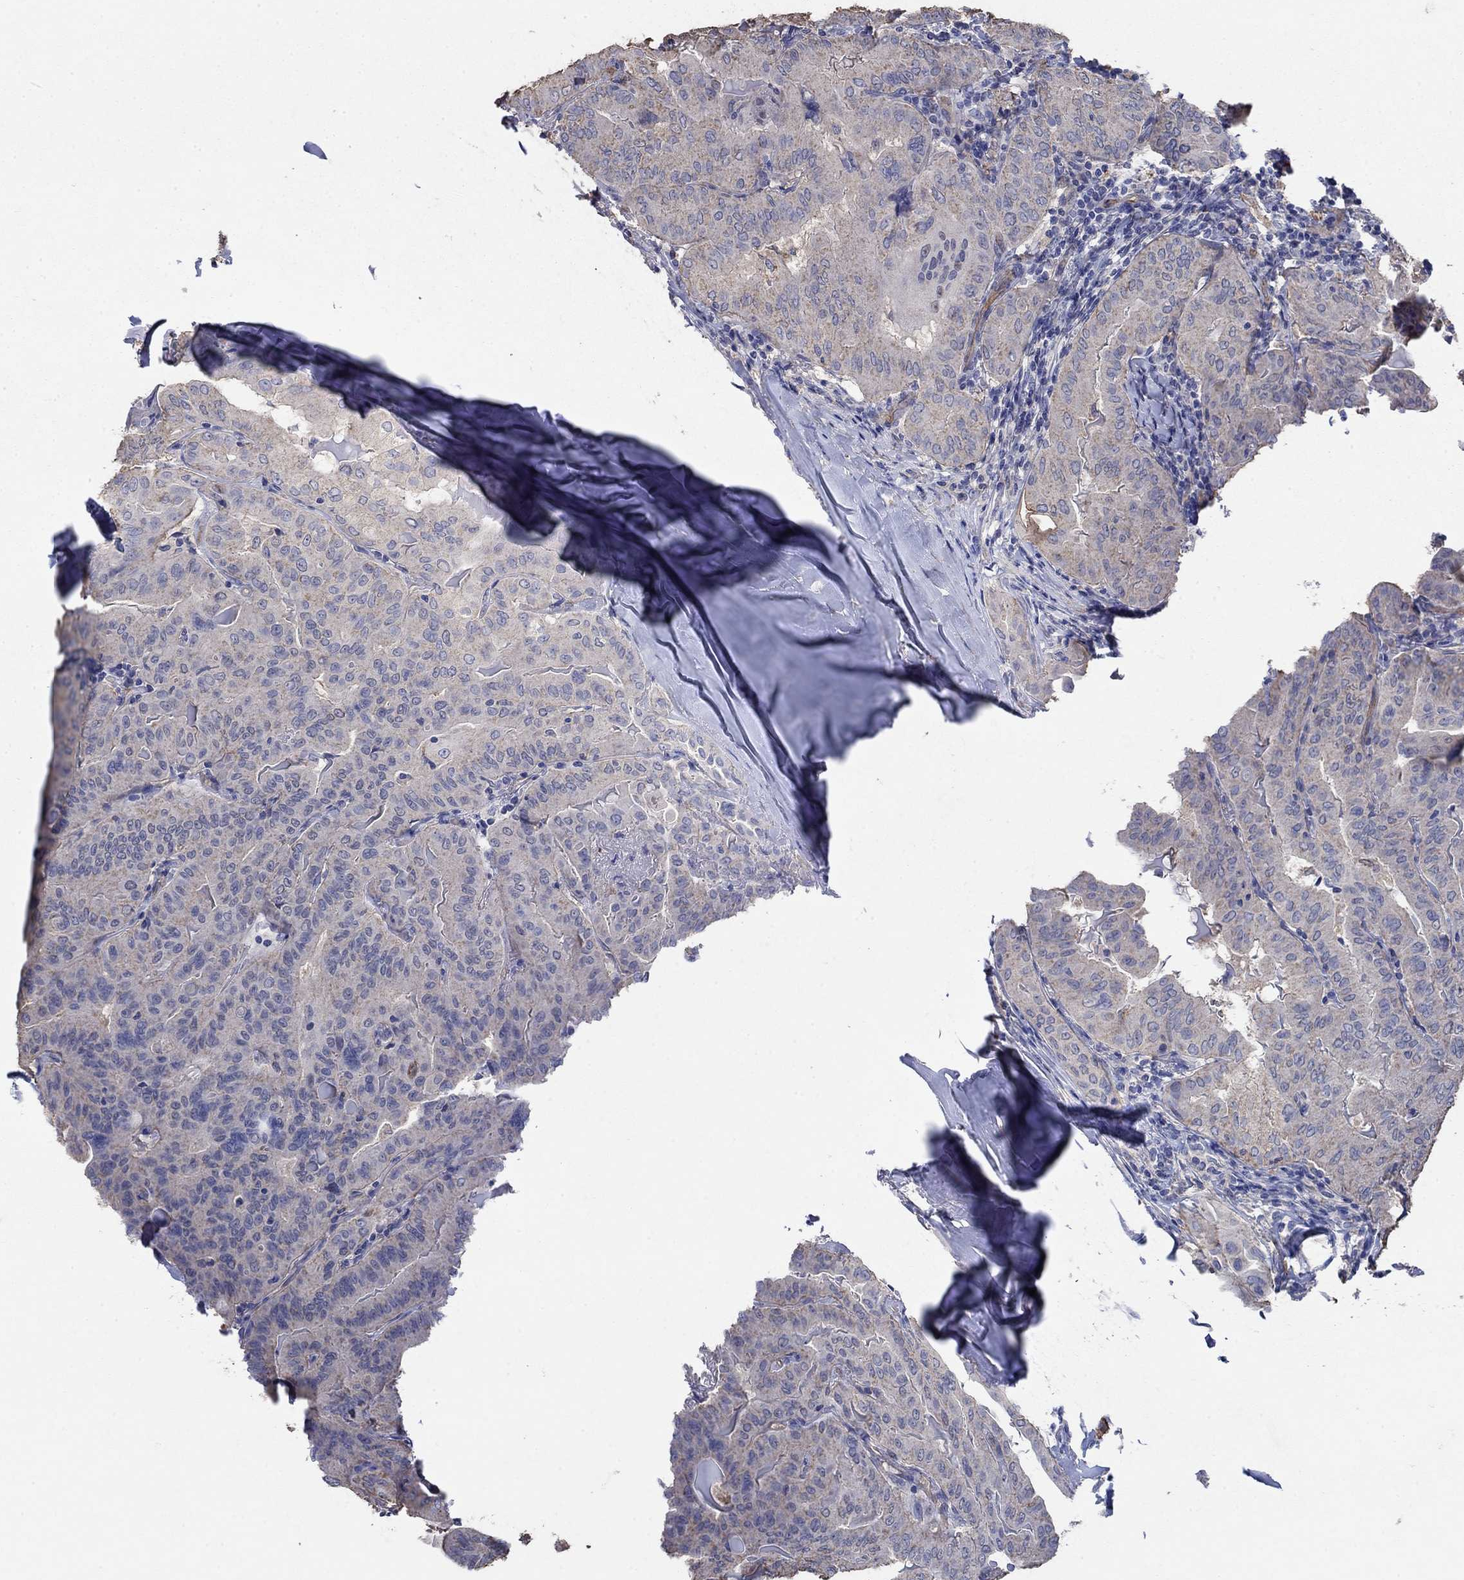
{"staining": {"intensity": "negative", "quantity": "none", "location": "none"}, "tissue": "thyroid cancer", "cell_type": "Tumor cells", "image_type": "cancer", "snomed": [{"axis": "morphology", "description": "Papillary adenocarcinoma, NOS"}, {"axis": "topography", "description": "Thyroid gland"}], "caption": "This micrograph is of thyroid cancer (papillary adenocarcinoma) stained with immunohistochemistry to label a protein in brown with the nuclei are counter-stained blue. There is no staining in tumor cells.", "gene": "FLNC", "patient": {"sex": "female", "age": 68}}